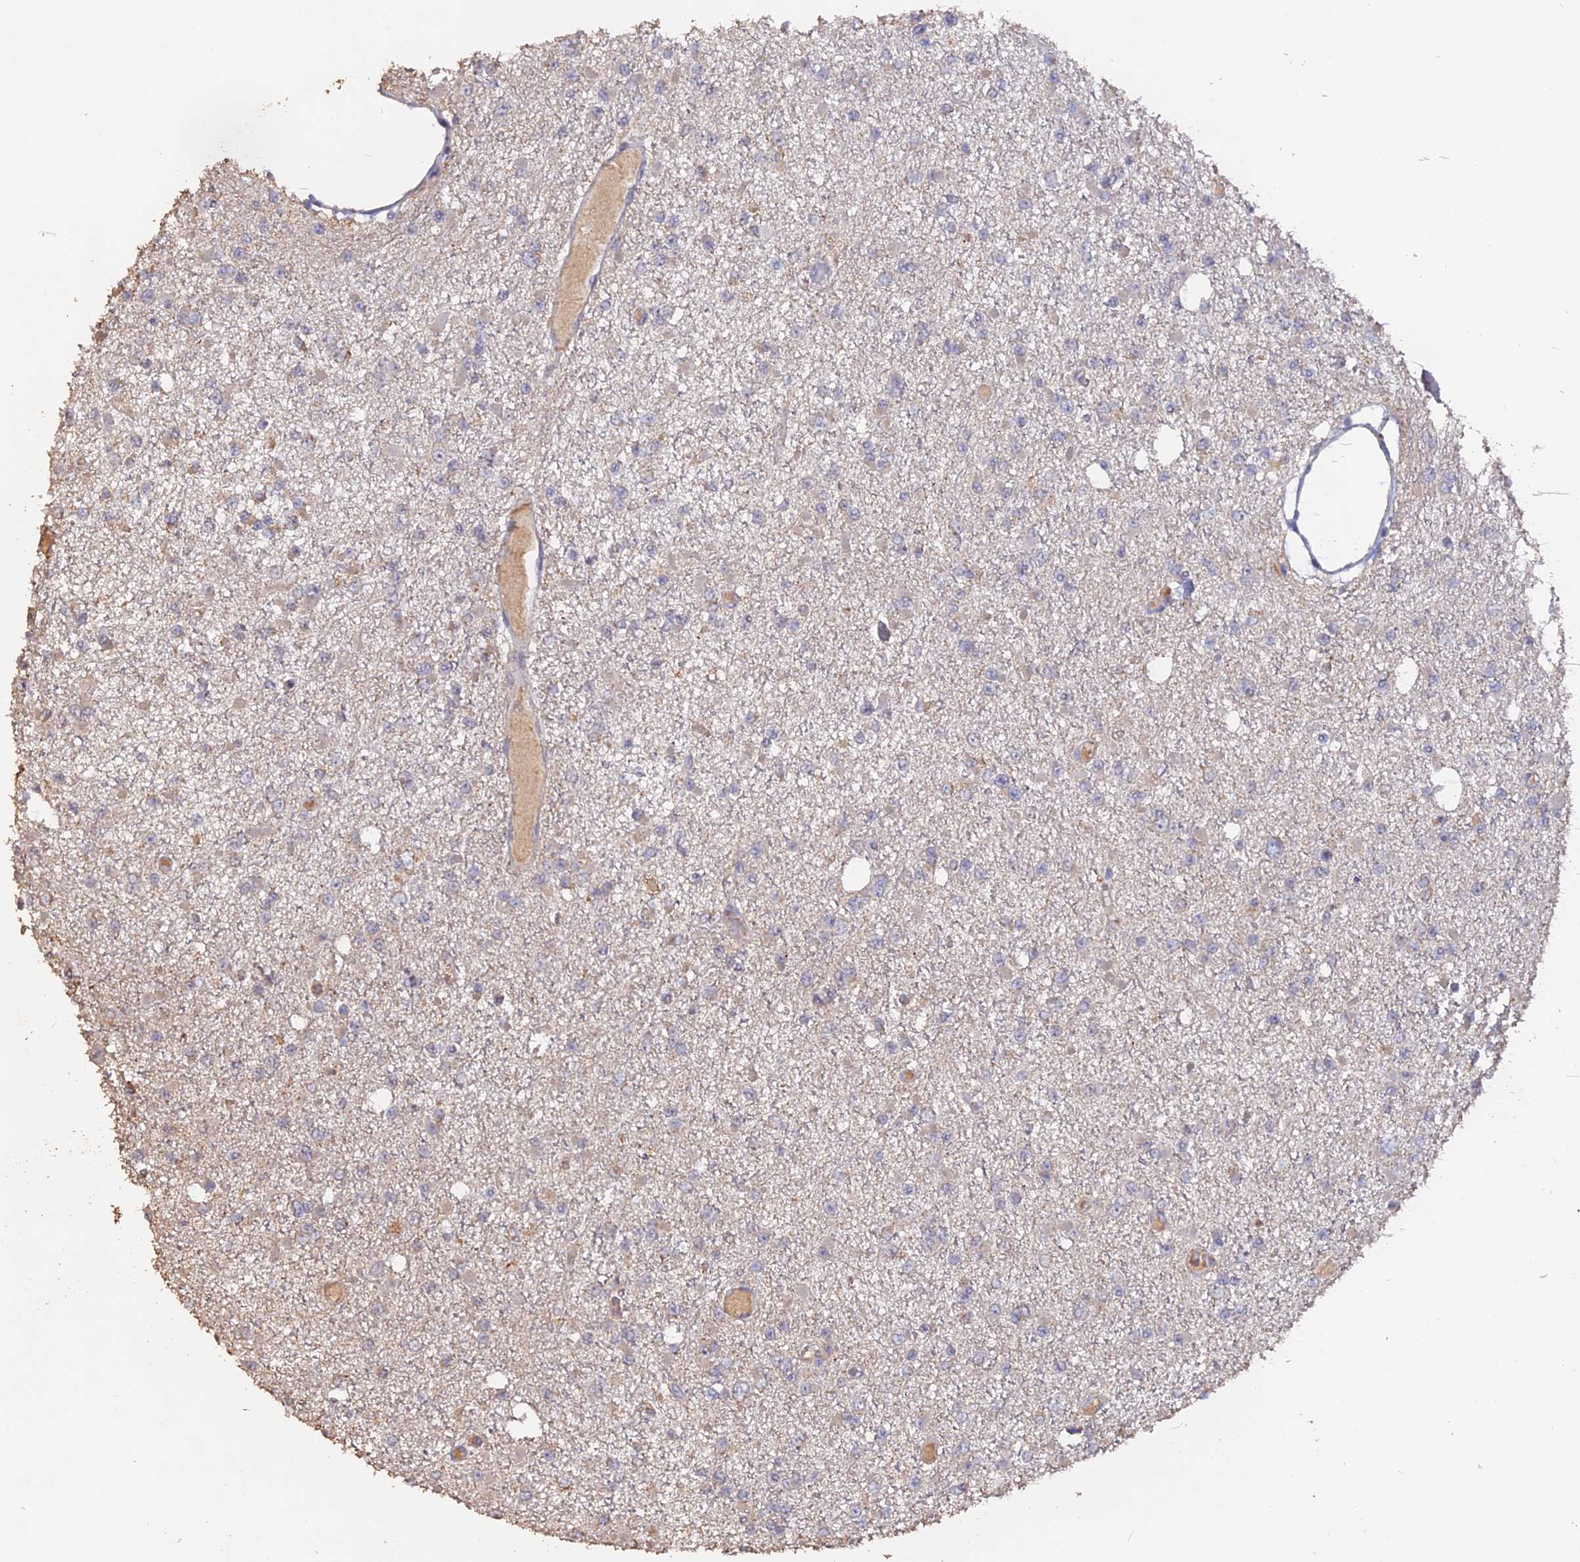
{"staining": {"intensity": "negative", "quantity": "none", "location": "none"}, "tissue": "glioma", "cell_type": "Tumor cells", "image_type": "cancer", "snomed": [{"axis": "morphology", "description": "Glioma, malignant, Low grade"}, {"axis": "topography", "description": "Brain"}], "caption": "The micrograph exhibits no significant positivity in tumor cells of malignant low-grade glioma.", "gene": "LAYN", "patient": {"sex": "female", "age": 22}}